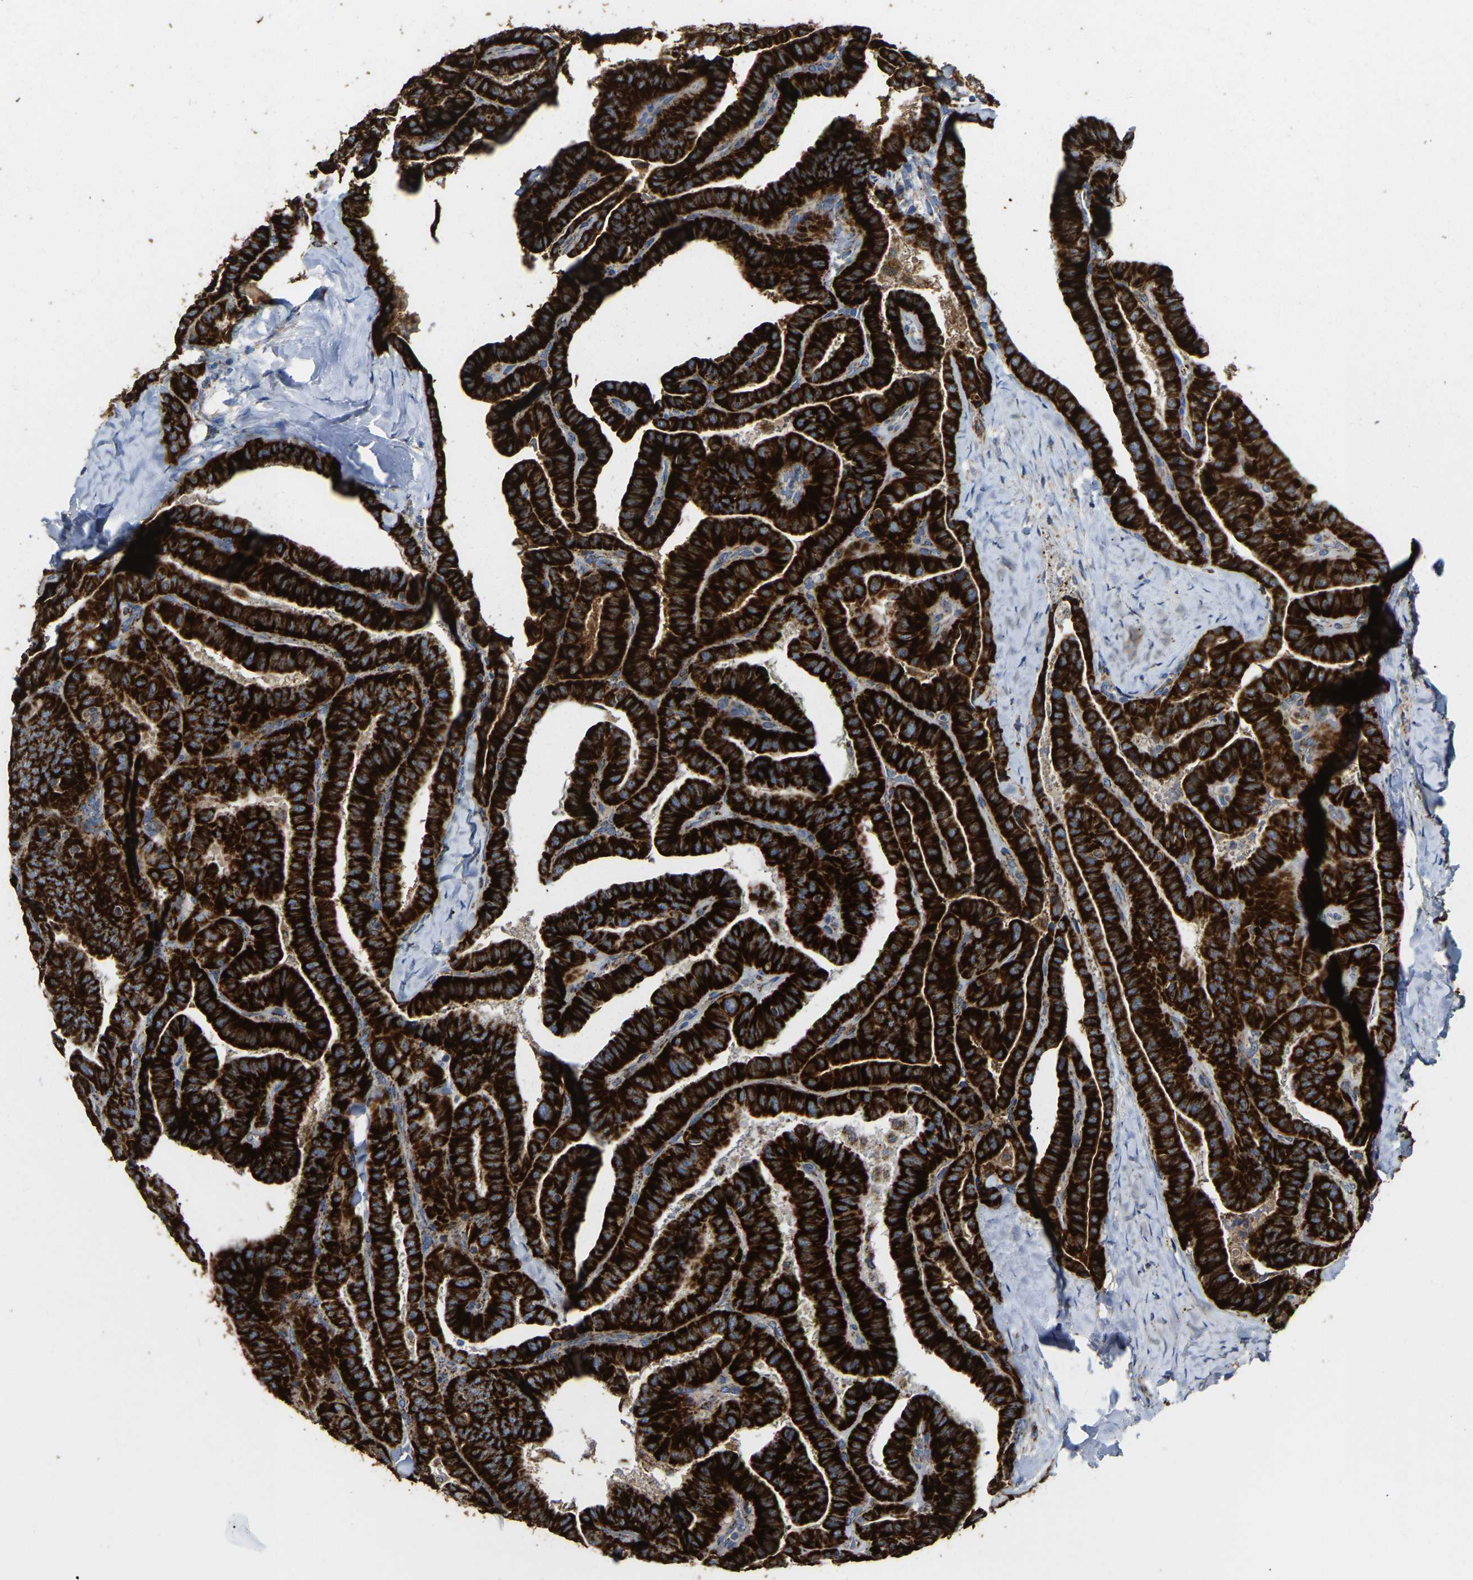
{"staining": {"intensity": "strong", "quantity": ">75%", "location": "cytoplasmic/membranous"}, "tissue": "thyroid cancer", "cell_type": "Tumor cells", "image_type": "cancer", "snomed": [{"axis": "morphology", "description": "Papillary adenocarcinoma, NOS"}, {"axis": "topography", "description": "Thyroid gland"}], "caption": "Thyroid papillary adenocarcinoma stained with a brown dye demonstrates strong cytoplasmic/membranous positive expression in about >75% of tumor cells.", "gene": "HIBADH", "patient": {"sex": "male", "age": 77}}